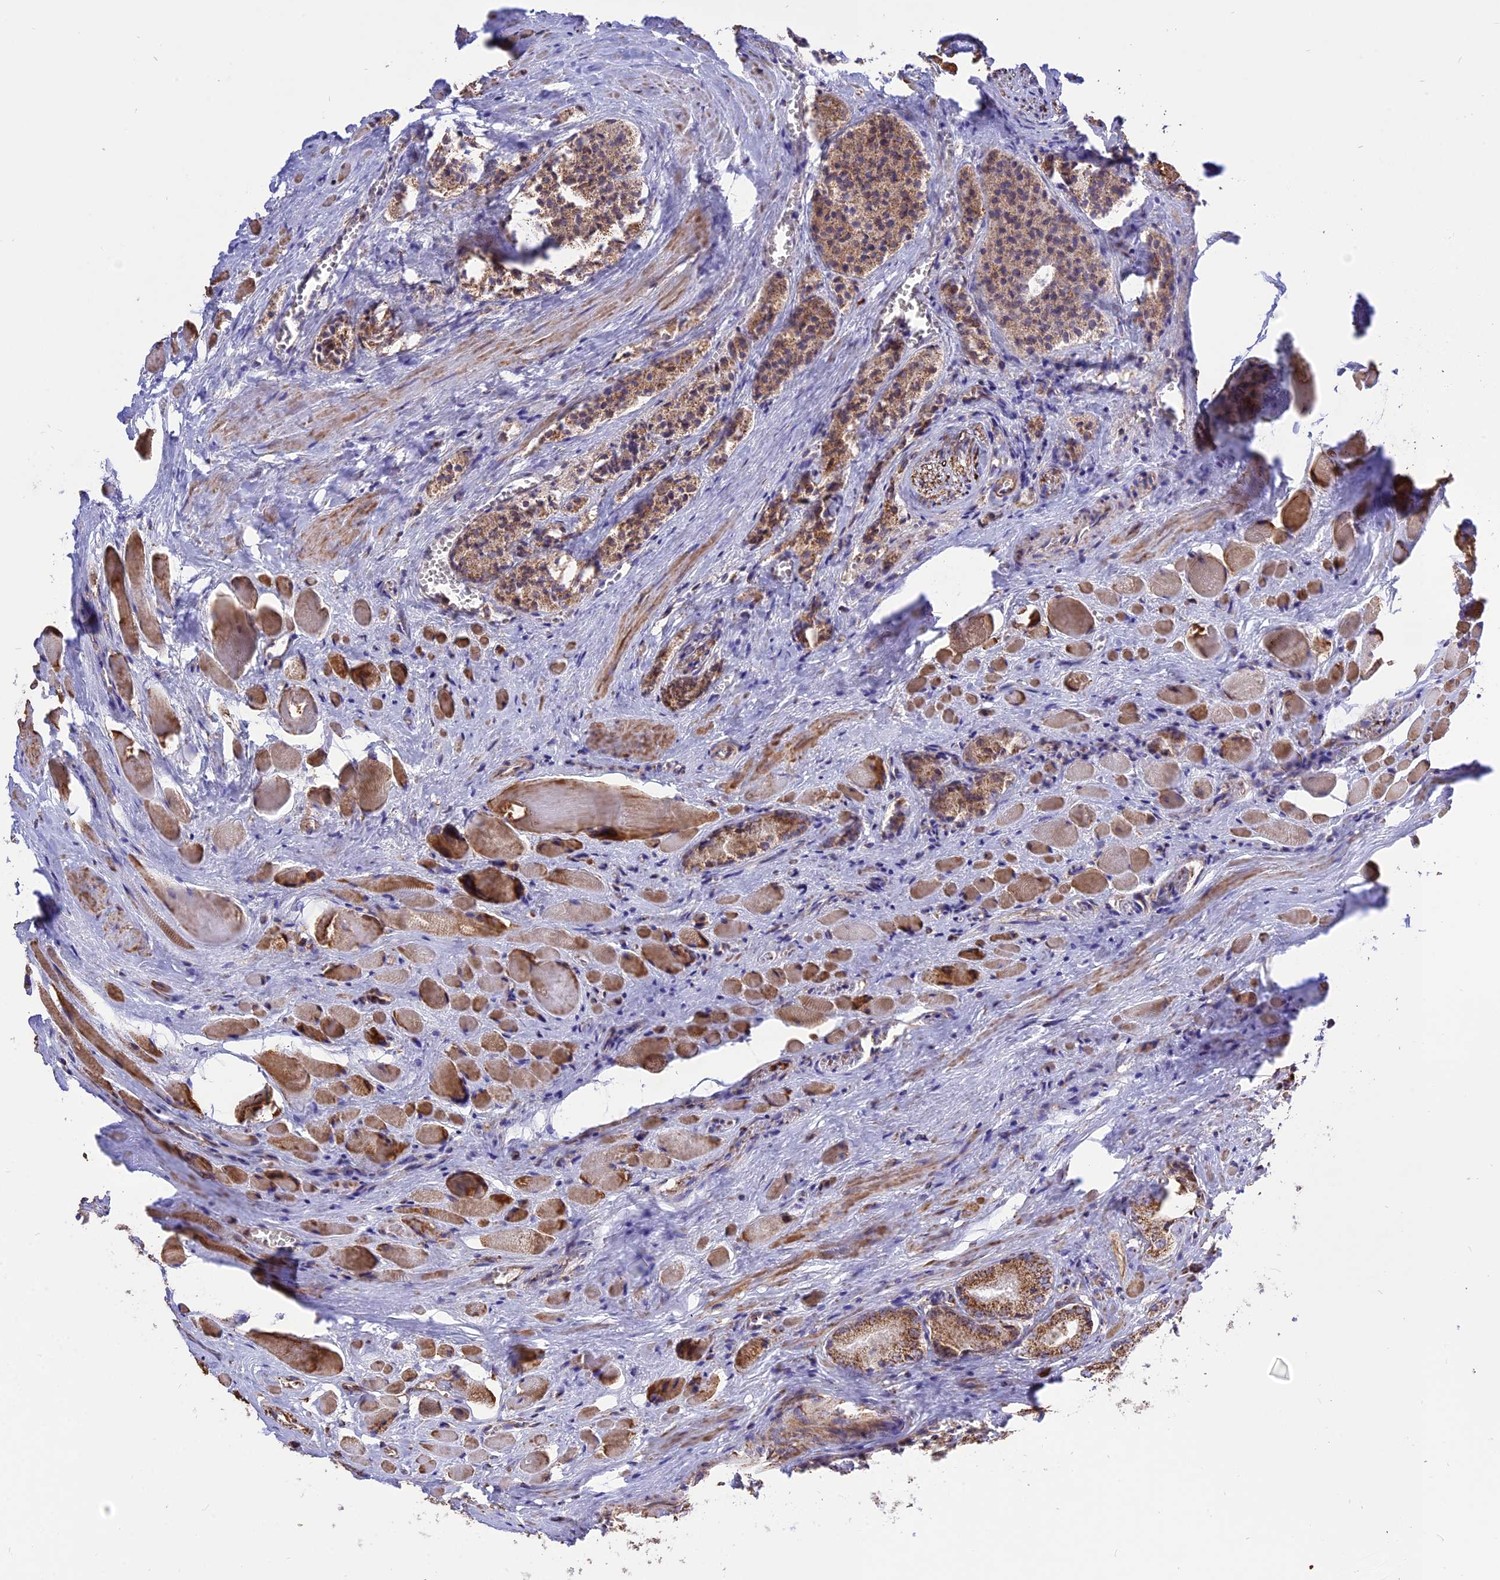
{"staining": {"intensity": "strong", "quantity": ">75%", "location": "cytoplasmic/membranous"}, "tissue": "prostate cancer", "cell_type": "Tumor cells", "image_type": "cancer", "snomed": [{"axis": "morphology", "description": "Adenocarcinoma, Low grade"}, {"axis": "topography", "description": "Prostate"}], "caption": "Prostate cancer (low-grade adenocarcinoma) was stained to show a protein in brown. There is high levels of strong cytoplasmic/membranous positivity in approximately >75% of tumor cells.", "gene": "TTC4", "patient": {"sex": "male", "age": 60}}